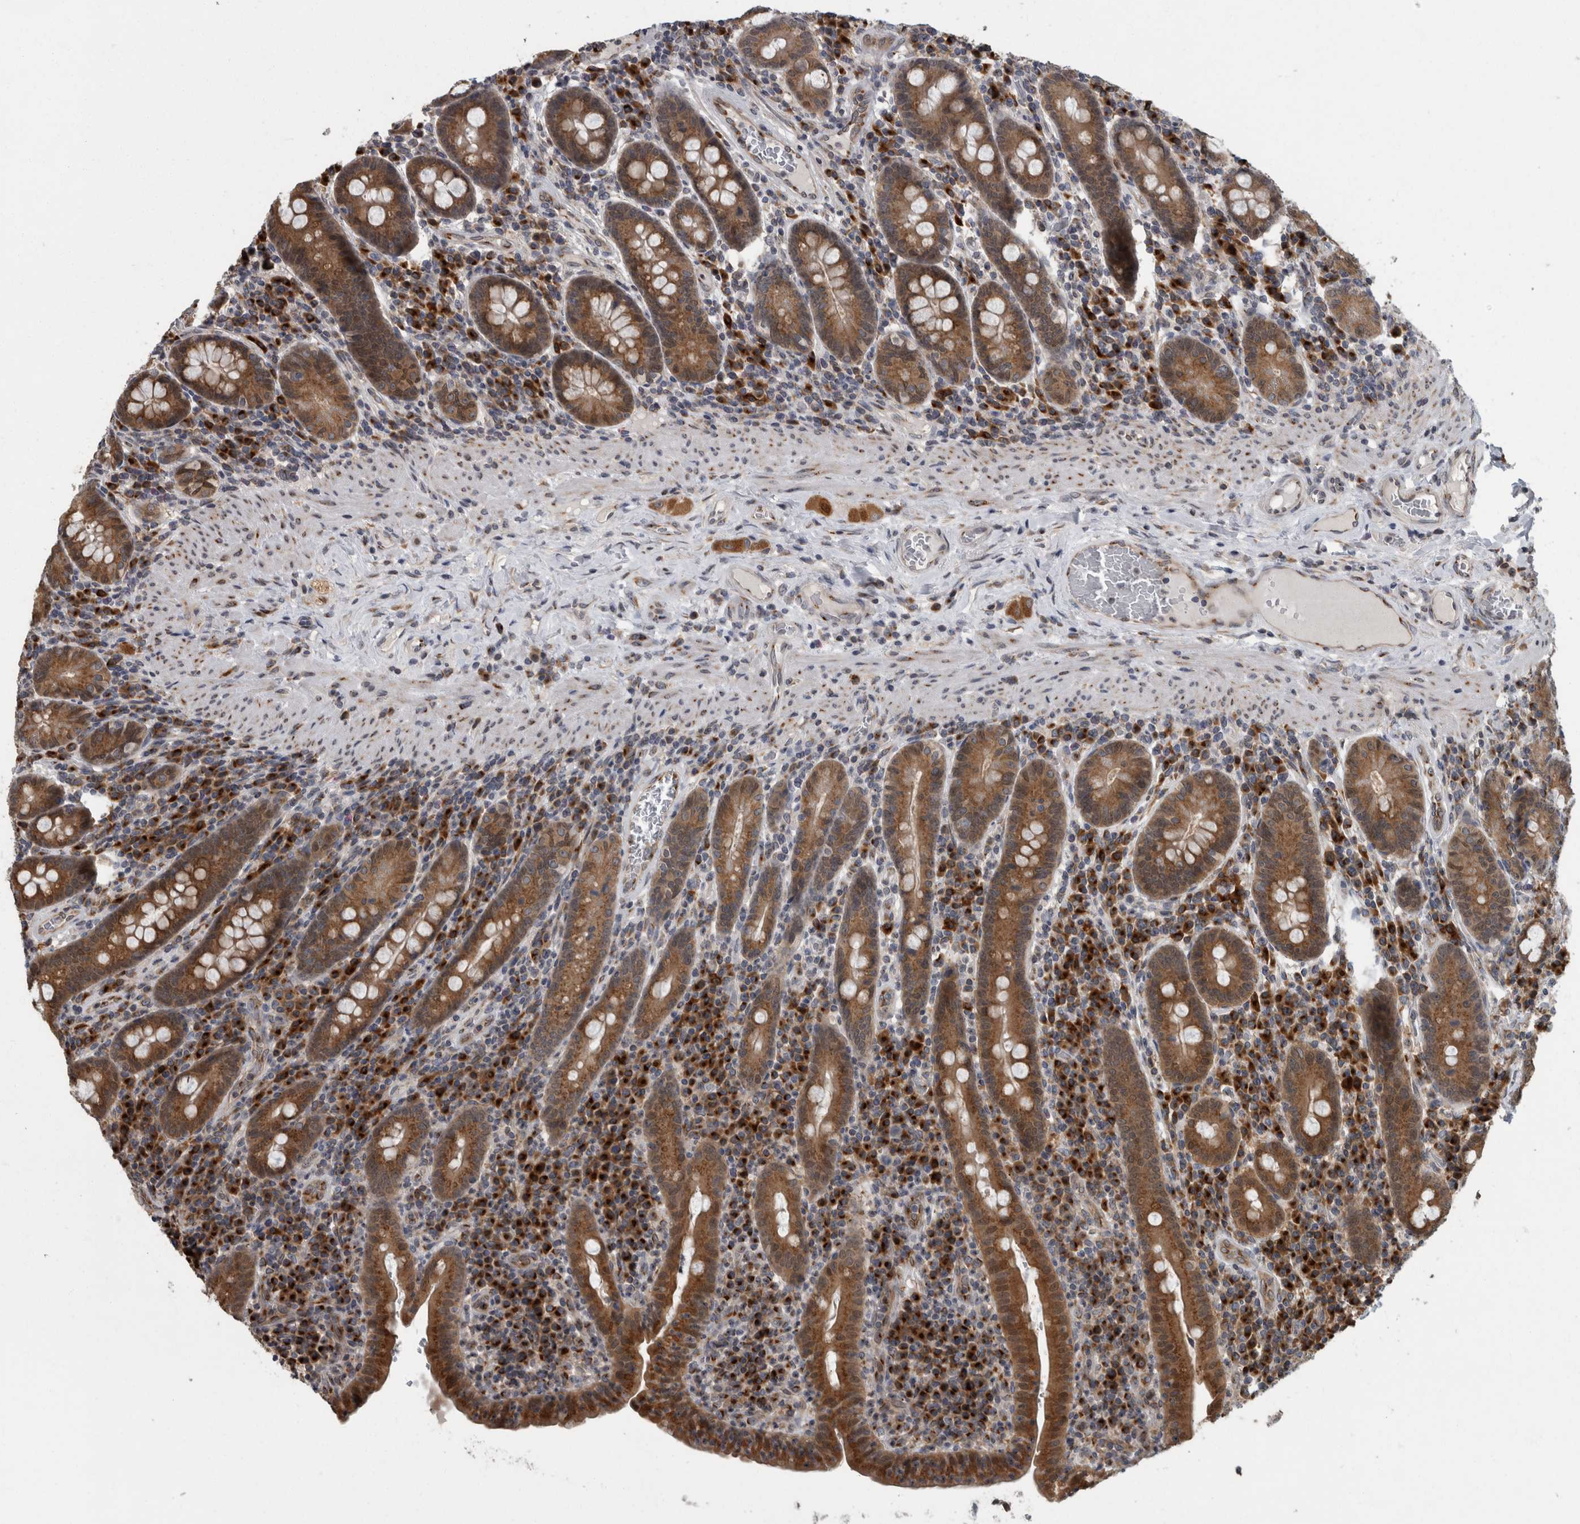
{"staining": {"intensity": "moderate", "quantity": ">75%", "location": "cytoplasmic/membranous,nuclear"}, "tissue": "duodenum", "cell_type": "Glandular cells", "image_type": "normal", "snomed": [{"axis": "morphology", "description": "Normal tissue, NOS"}, {"axis": "morphology", "description": "Adenocarcinoma, NOS"}, {"axis": "topography", "description": "Pancreas"}, {"axis": "topography", "description": "Duodenum"}], "caption": "Duodenum stained with a brown dye exhibits moderate cytoplasmic/membranous,nuclear positive staining in about >75% of glandular cells.", "gene": "LMAN2L", "patient": {"sex": "male", "age": 50}}